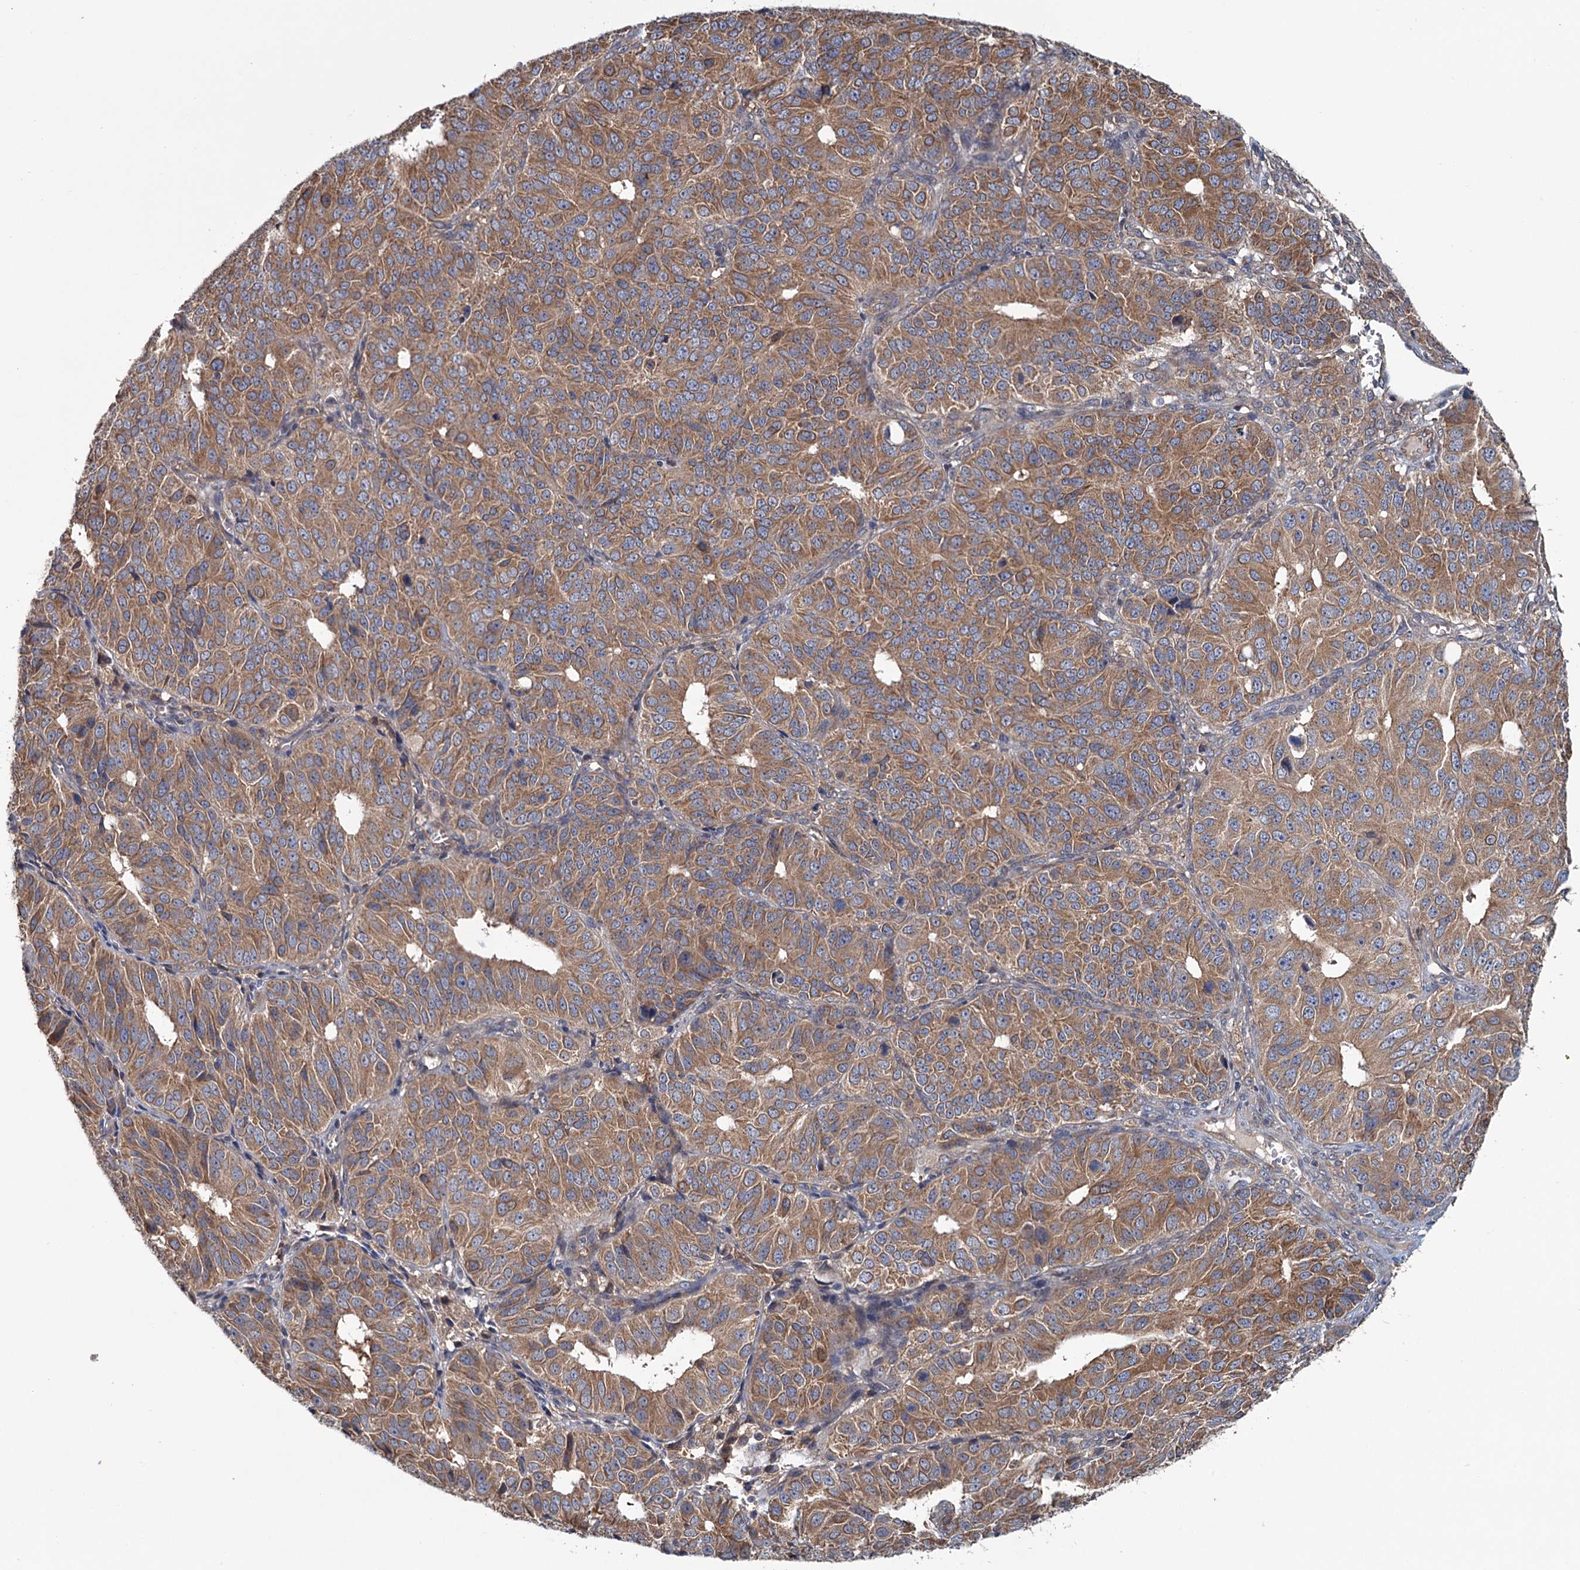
{"staining": {"intensity": "moderate", "quantity": ">75%", "location": "cytoplasmic/membranous"}, "tissue": "ovarian cancer", "cell_type": "Tumor cells", "image_type": "cancer", "snomed": [{"axis": "morphology", "description": "Carcinoma, endometroid"}, {"axis": "topography", "description": "Ovary"}], "caption": "An immunohistochemistry photomicrograph of tumor tissue is shown. Protein staining in brown shows moderate cytoplasmic/membranous positivity in ovarian cancer (endometroid carcinoma) within tumor cells.", "gene": "MTRR", "patient": {"sex": "female", "age": 51}}